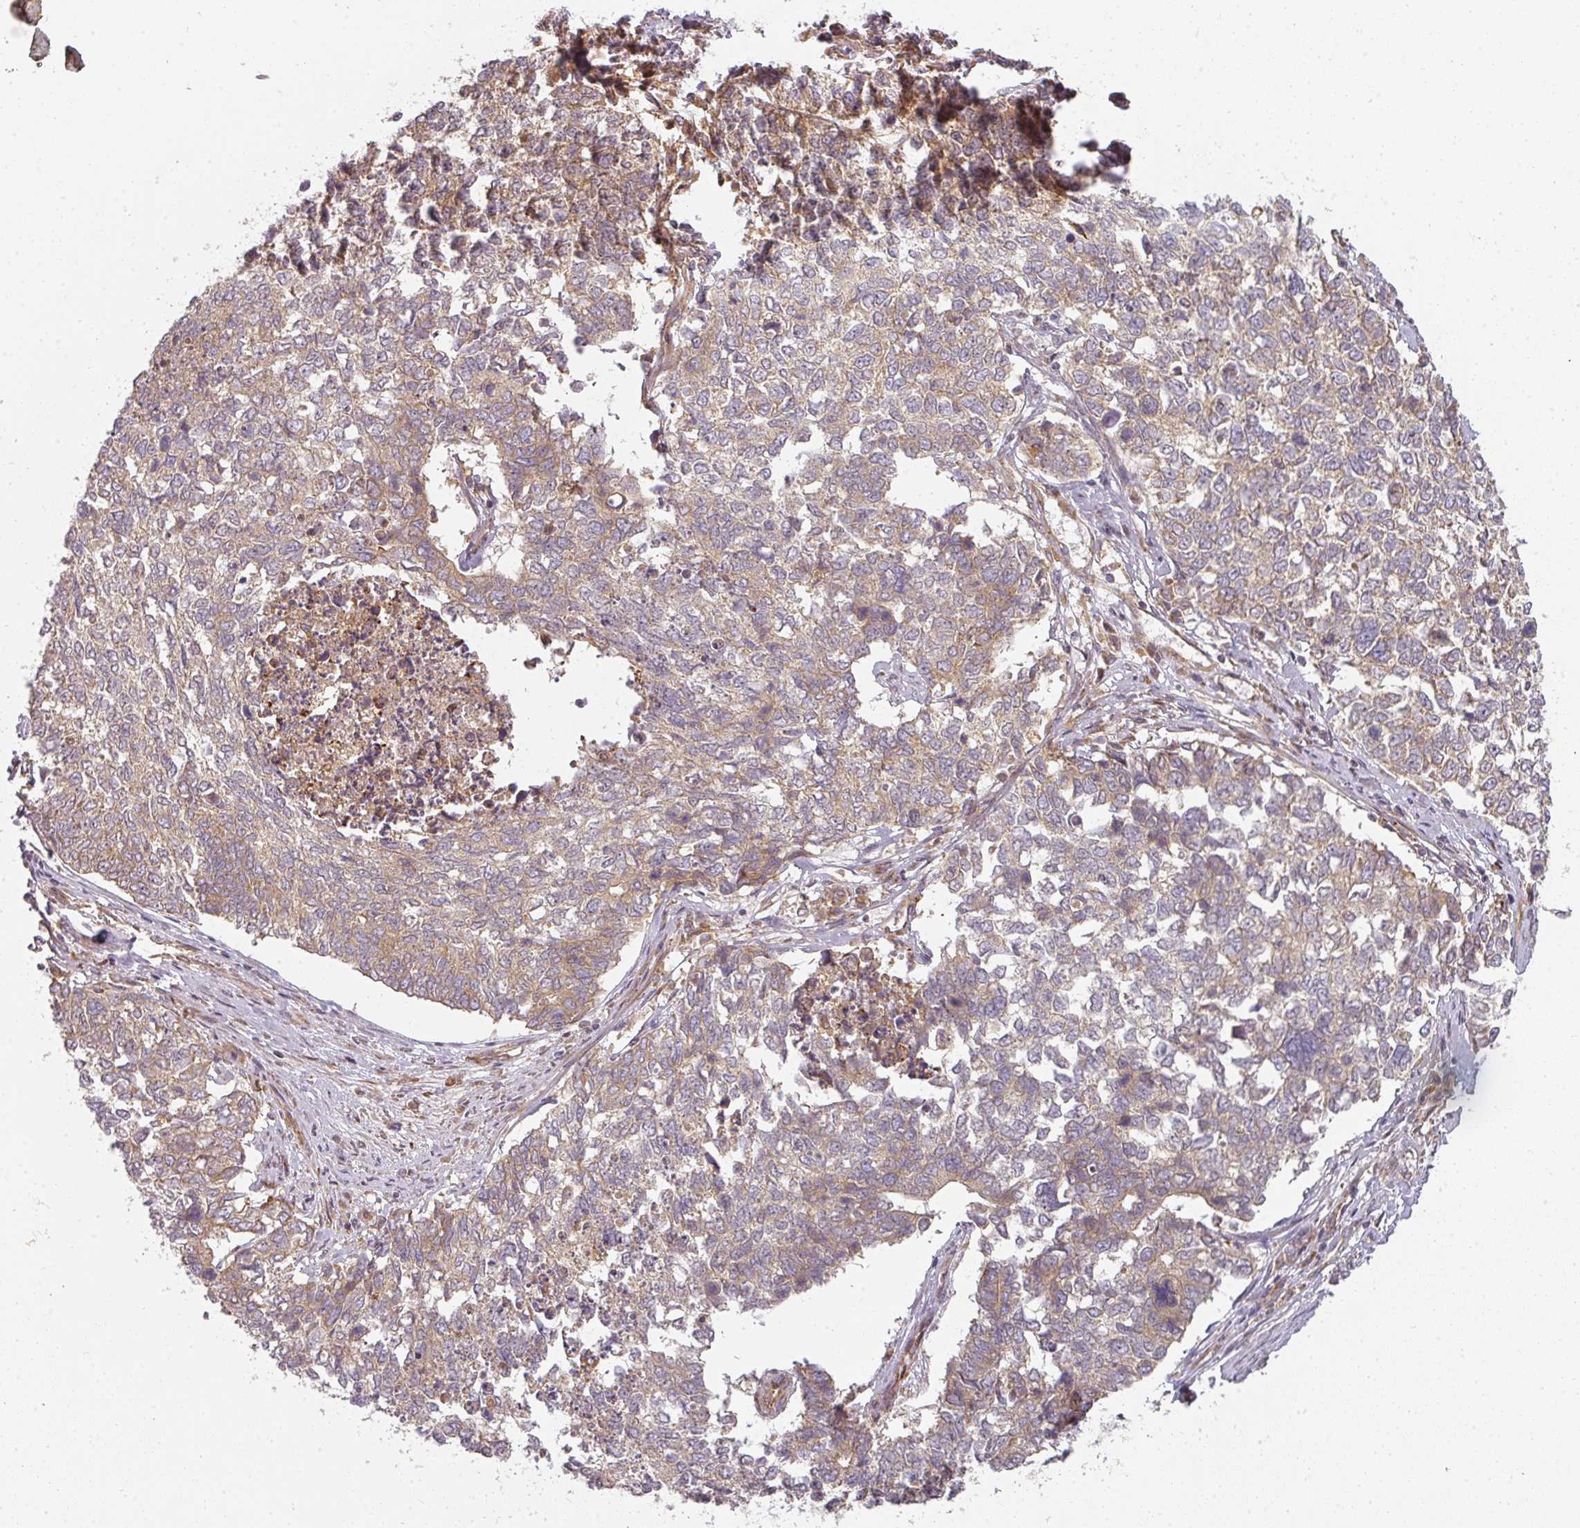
{"staining": {"intensity": "weak", "quantity": "25%-75%", "location": "cytoplasmic/membranous"}, "tissue": "cervical cancer", "cell_type": "Tumor cells", "image_type": "cancer", "snomed": [{"axis": "morphology", "description": "Squamous cell carcinoma, NOS"}, {"axis": "topography", "description": "Cervix"}], "caption": "This is a photomicrograph of immunohistochemistry (IHC) staining of cervical squamous cell carcinoma, which shows weak staining in the cytoplasmic/membranous of tumor cells.", "gene": "CNOT1", "patient": {"sex": "female", "age": 63}}